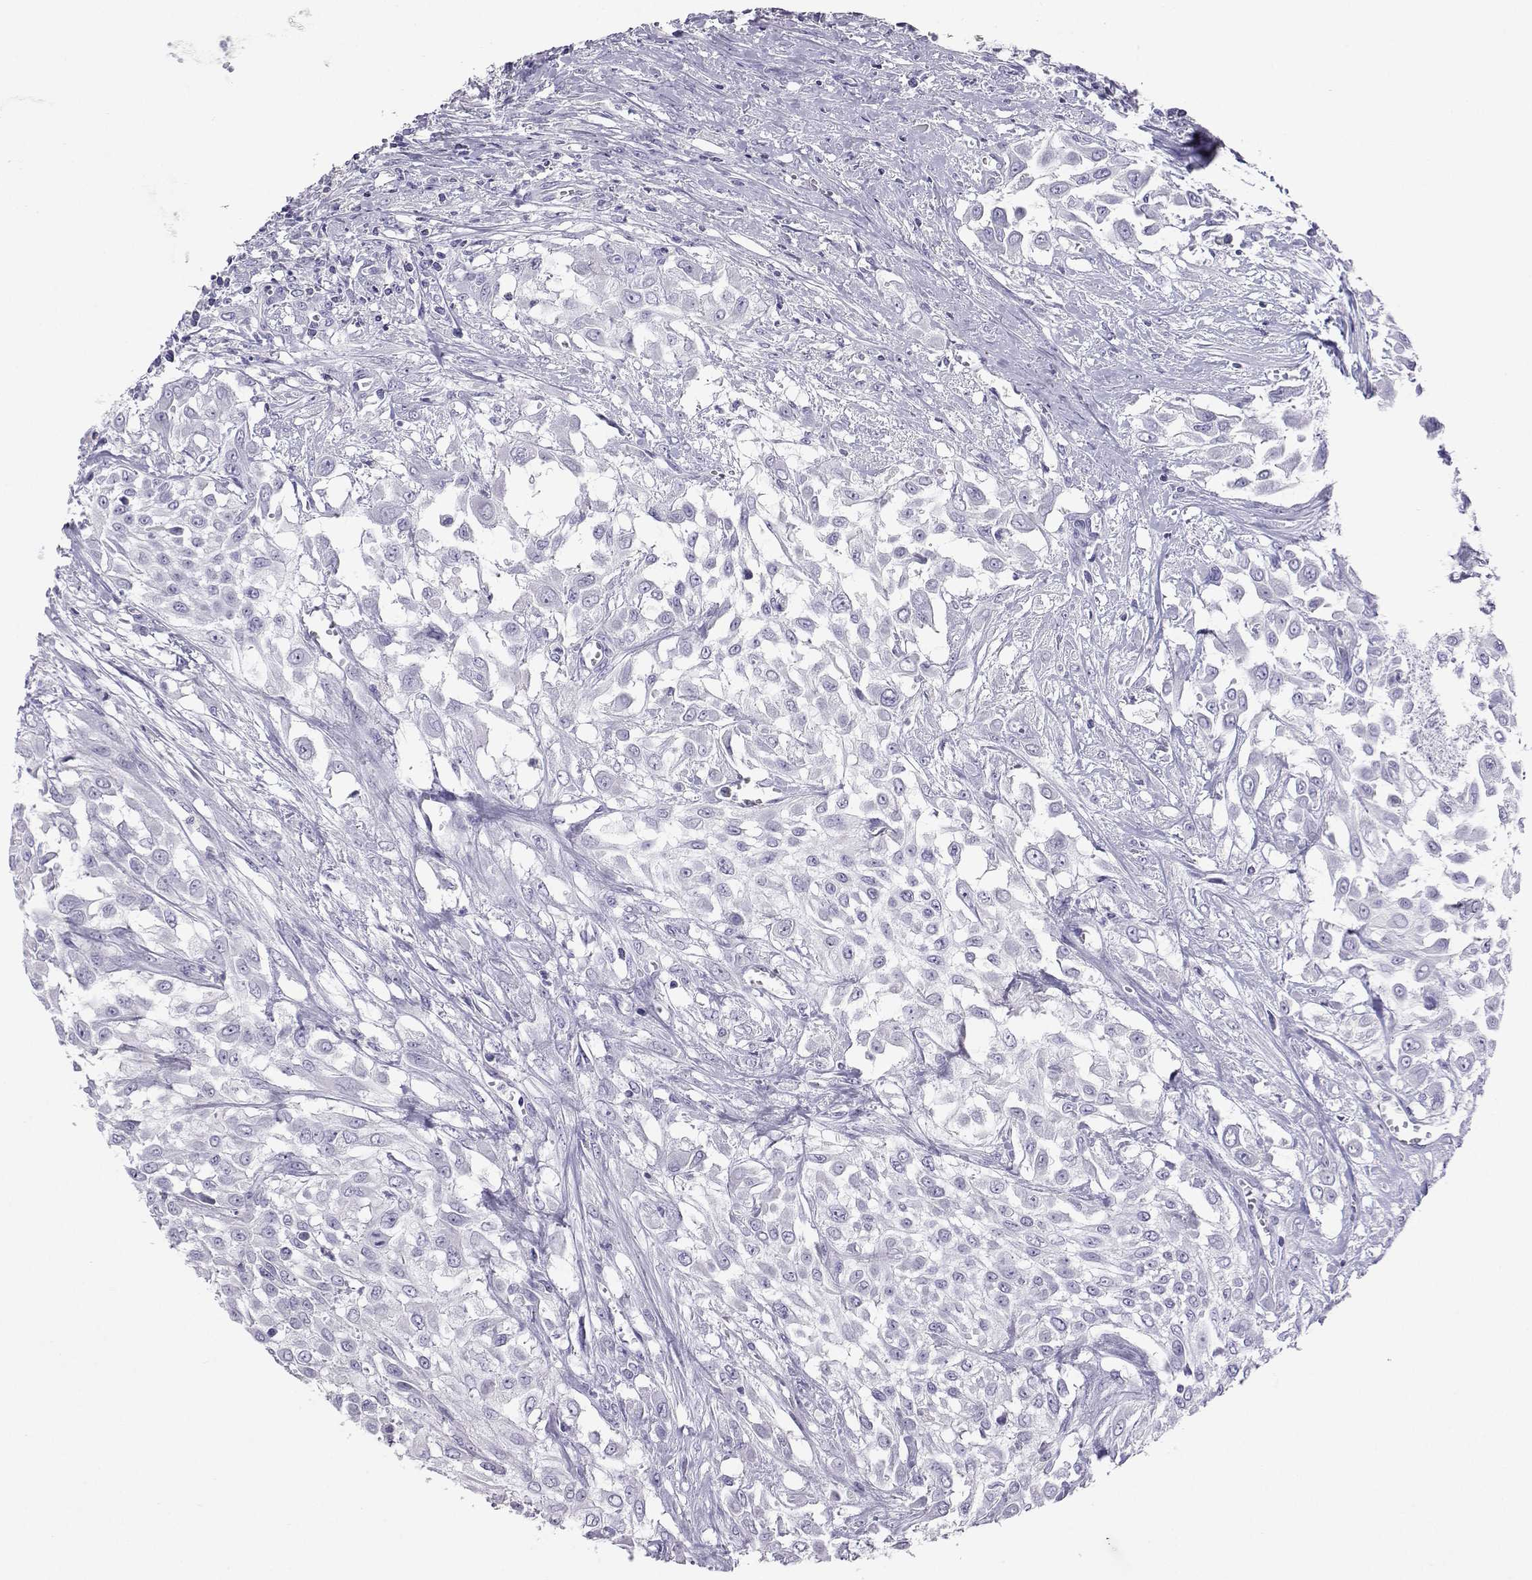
{"staining": {"intensity": "negative", "quantity": "none", "location": "none"}, "tissue": "urothelial cancer", "cell_type": "Tumor cells", "image_type": "cancer", "snomed": [{"axis": "morphology", "description": "Urothelial carcinoma, High grade"}, {"axis": "topography", "description": "Urinary bladder"}], "caption": "This is an immunohistochemistry photomicrograph of high-grade urothelial carcinoma. There is no staining in tumor cells.", "gene": "PLIN4", "patient": {"sex": "male", "age": 57}}